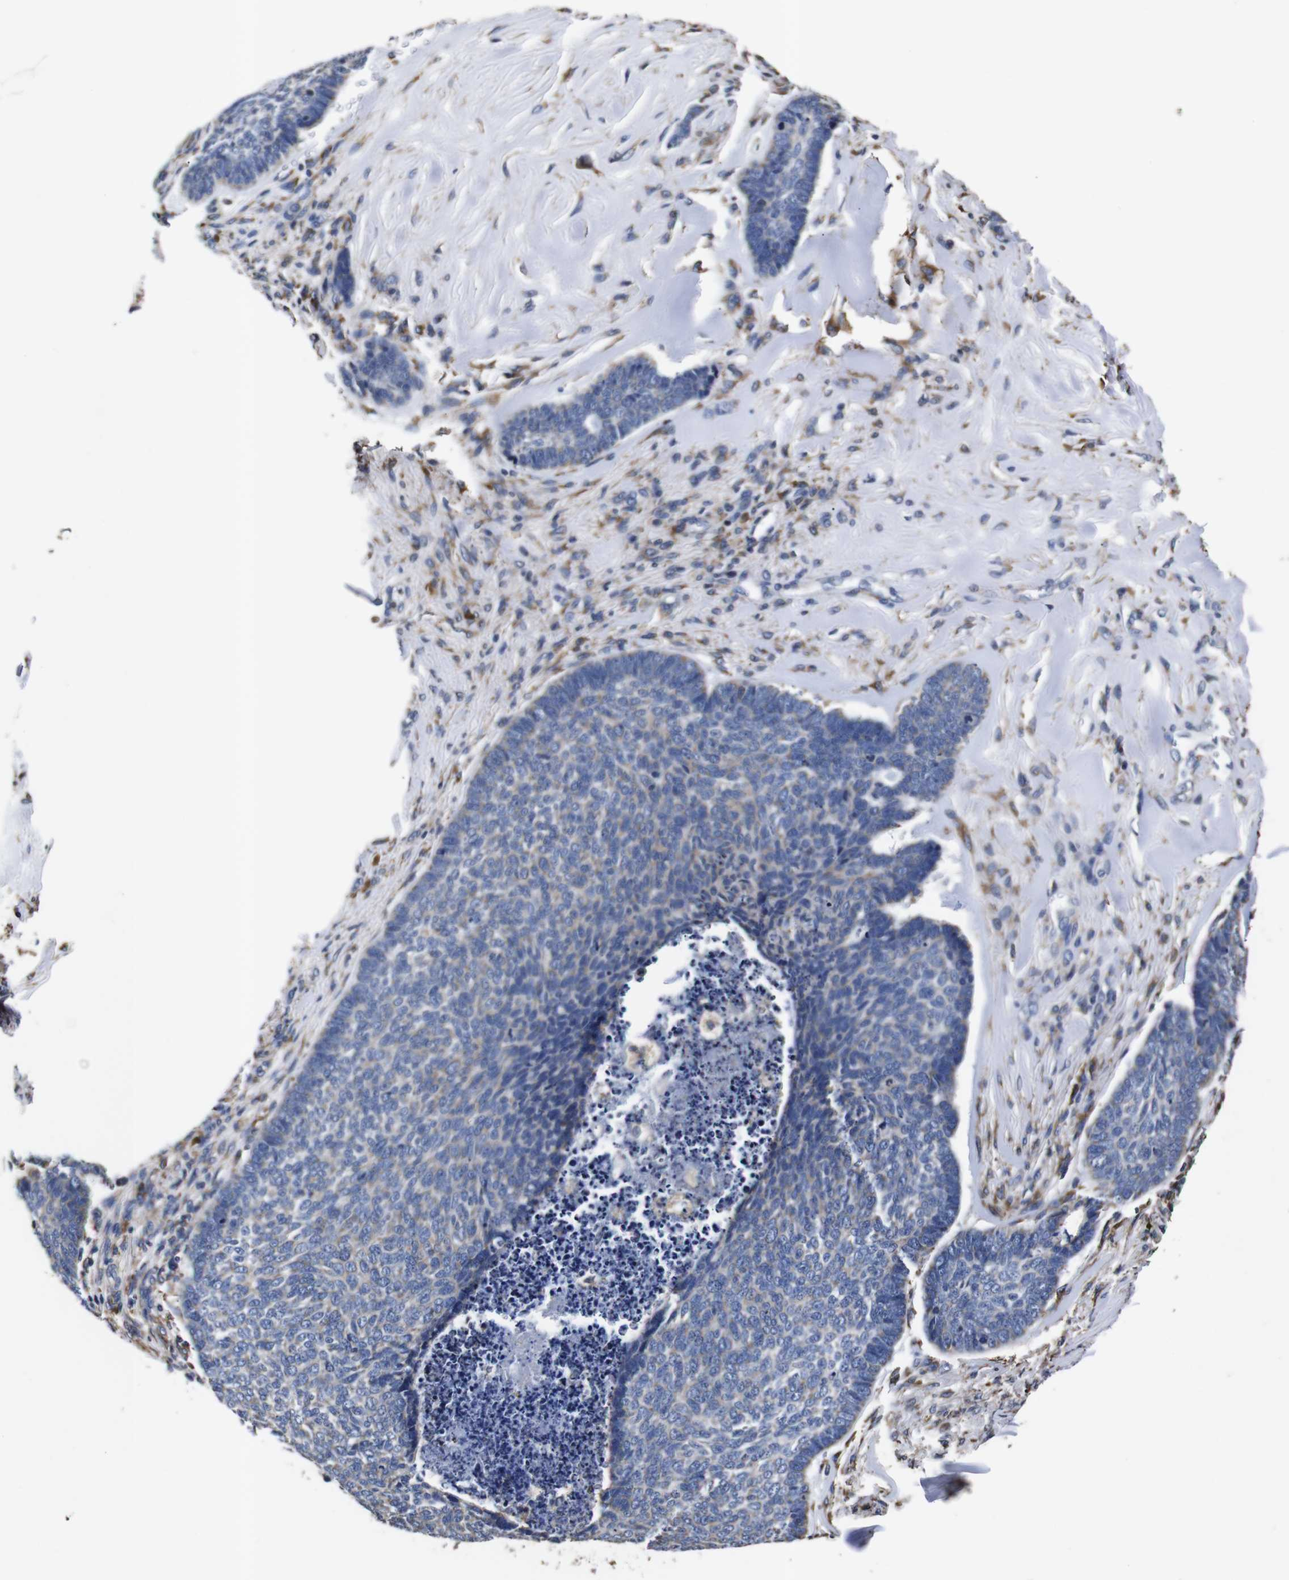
{"staining": {"intensity": "weak", "quantity": "<25%", "location": "cytoplasmic/membranous"}, "tissue": "skin cancer", "cell_type": "Tumor cells", "image_type": "cancer", "snomed": [{"axis": "morphology", "description": "Basal cell carcinoma"}, {"axis": "topography", "description": "Skin"}], "caption": "Tumor cells are negative for brown protein staining in skin basal cell carcinoma.", "gene": "PPIB", "patient": {"sex": "male", "age": 84}}